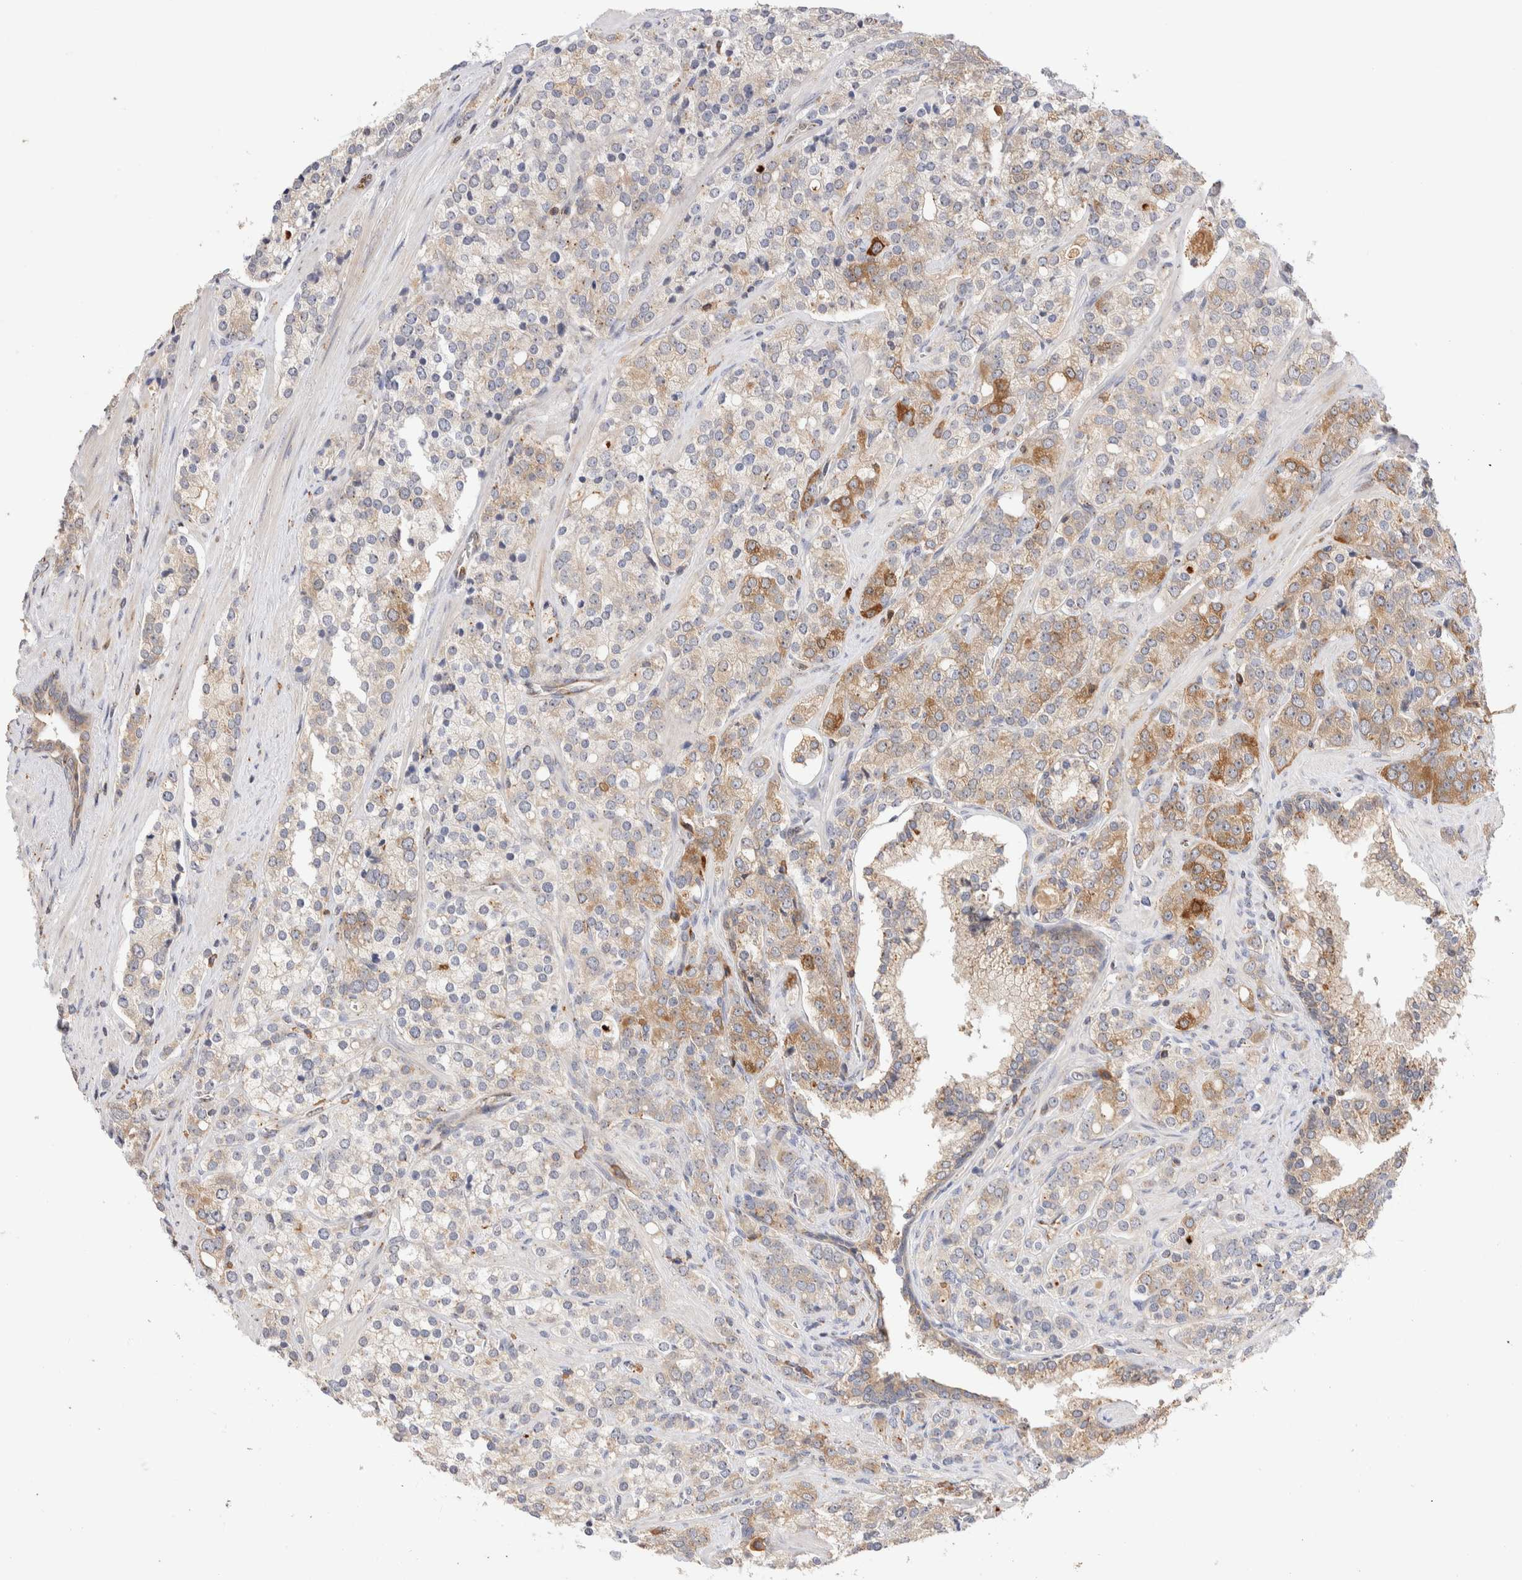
{"staining": {"intensity": "moderate", "quantity": "<25%", "location": "cytoplasmic/membranous"}, "tissue": "prostate cancer", "cell_type": "Tumor cells", "image_type": "cancer", "snomed": [{"axis": "morphology", "description": "Adenocarcinoma, High grade"}, {"axis": "topography", "description": "Prostate"}], "caption": "Prostate adenocarcinoma (high-grade) tissue demonstrates moderate cytoplasmic/membranous expression in approximately <25% of tumor cells, visualized by immunohistochemistry. Using DAB (brown) and hematoxylin (blue) stains, captured at high magnification using brightfield microscopy.", "gene": "NSMAF", "patient": {"sex": "male", "age": 71}}